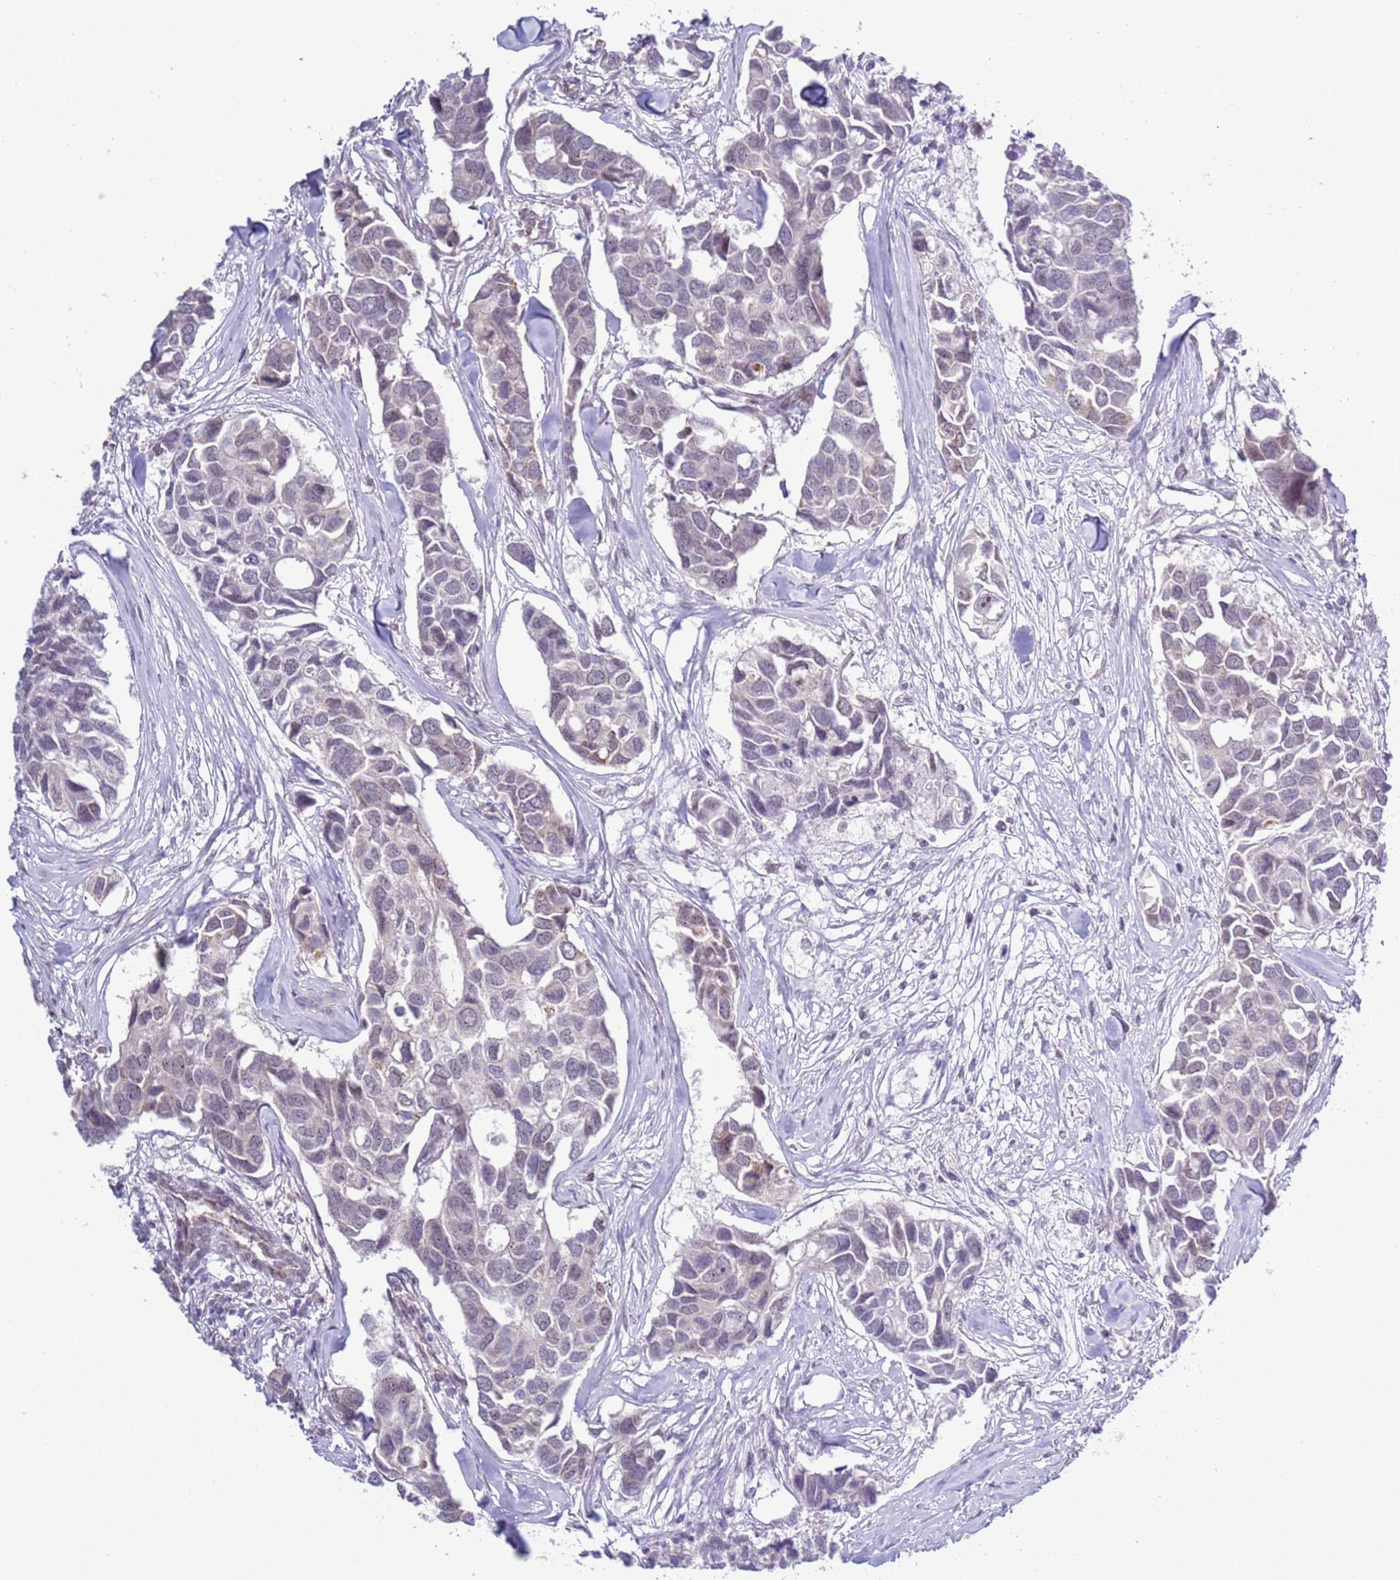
{"staining": {"intensity": "negative", "quantity": "none", "location": "none"}, "tissue": "breast cancer", "cell_type": "Tumor cells", "image_type": "cancer", "snomed": [{"axis": "morphology", "description": "Duct carcinoma"}, {"axis": "topography", "description": "Breast"}], "caption": "A micrograph of breast cancer (intraductal carcinoma) stained for a protein shows no brown staining in tumor cells. The staining was performed using DAB (3,3'-diaminobenzidine) to visualize the protein expression in brown, while the nuclei were stained in blue with hematoxylin (Magnification: 20x).", "gene": "PRPF6", "patient": {"sex": "female", "age": 83}}